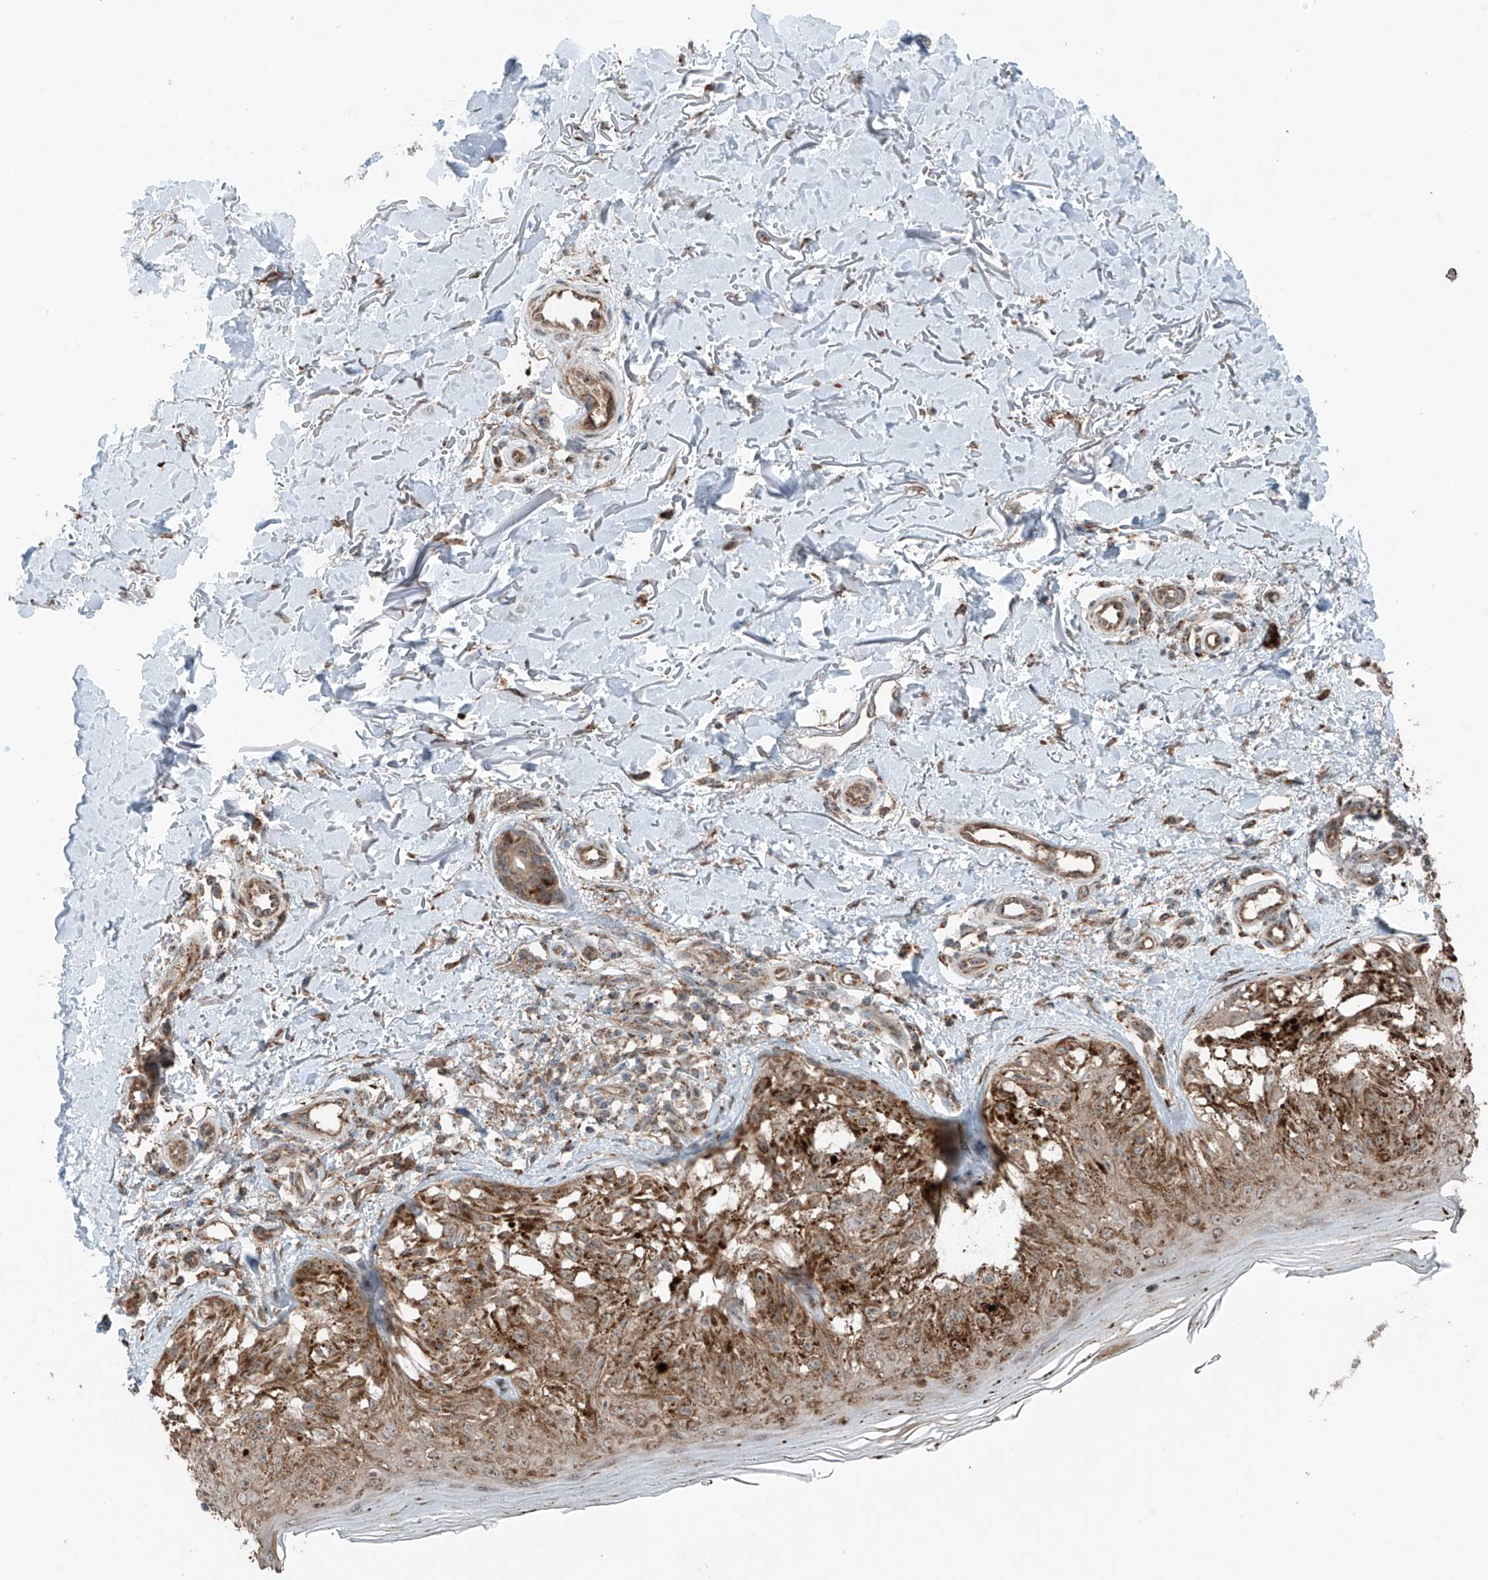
{"staining": {"intensity": "moderate", "quantity": ">75%", "location": "cytoplasmic/membranous"}, "tissue": "melanoma", "cell_type": "Tumor cells", "image_type": "cancer", "snomed": [{"axis": "morphology", "description": "Malignant melanoma, NOS"}, {"axis": "topography", "description": "Skin"}], "caption": "Melanoma stained with a brown dye demonstrates moderate cytoplasmic/membranous positive positivity in about >75% of tumor cells.", "gene": "SAMD3", "patient": {"sex": "female", "age": 50}}